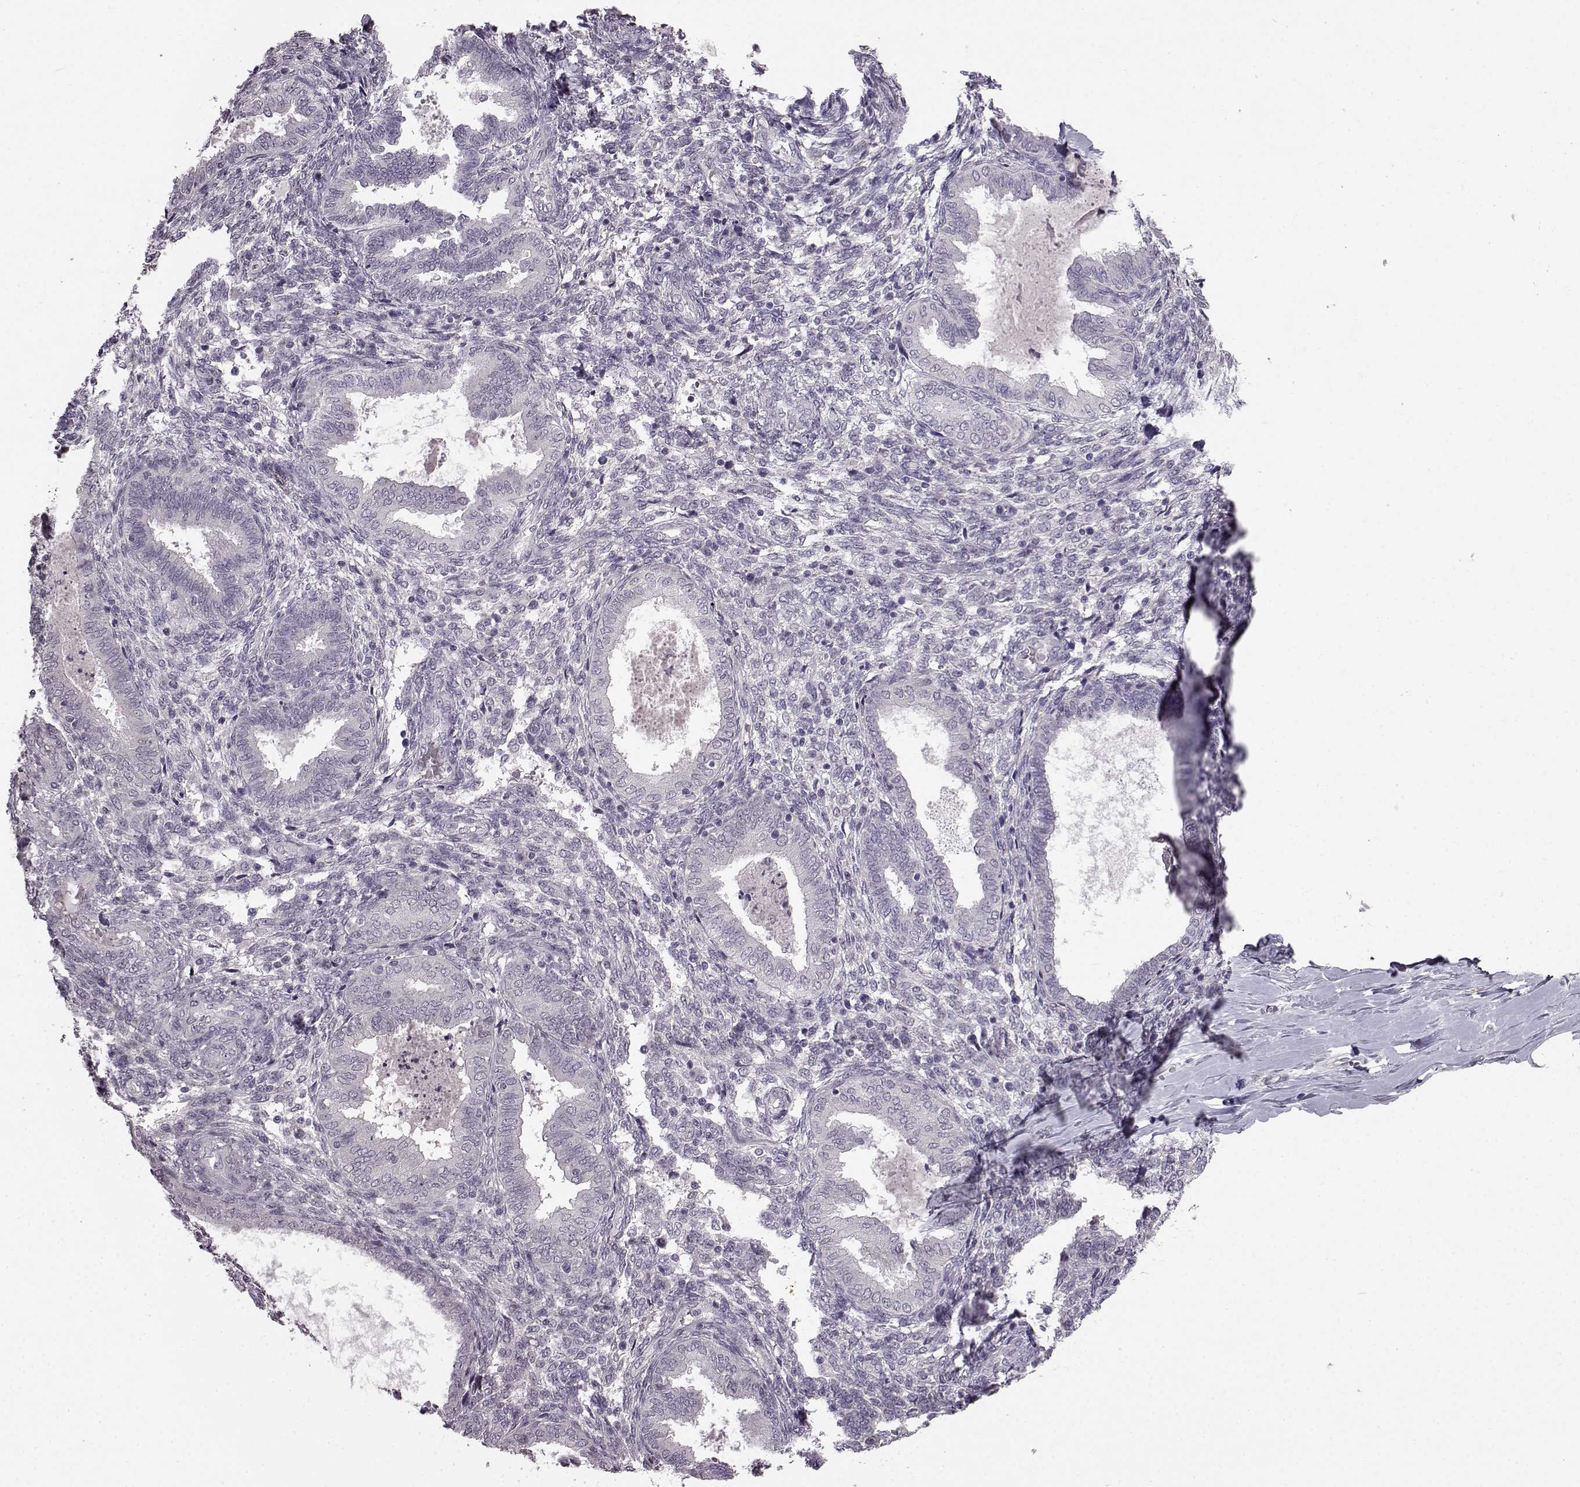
{"staining": {"intensity": "negative", "quantity": "none", "location": "none"}, "tissue": "endometrium", "cell_type": "Cells in endometrial stroma", "image_type": "normal", "snomed": [{"axis": "morphology", "description": "Normal tissue, NOS"}, {"axis": "topography", "description": "Endometrium"}], "caption": "Immunohistochemistry histopathology image of unremarkable human endometrium stained for a protein (brown), which exhibits no expression in cells in endometrial stroma.", "gene": "LHB", "patient": {"sex": "female", "age": 42}}